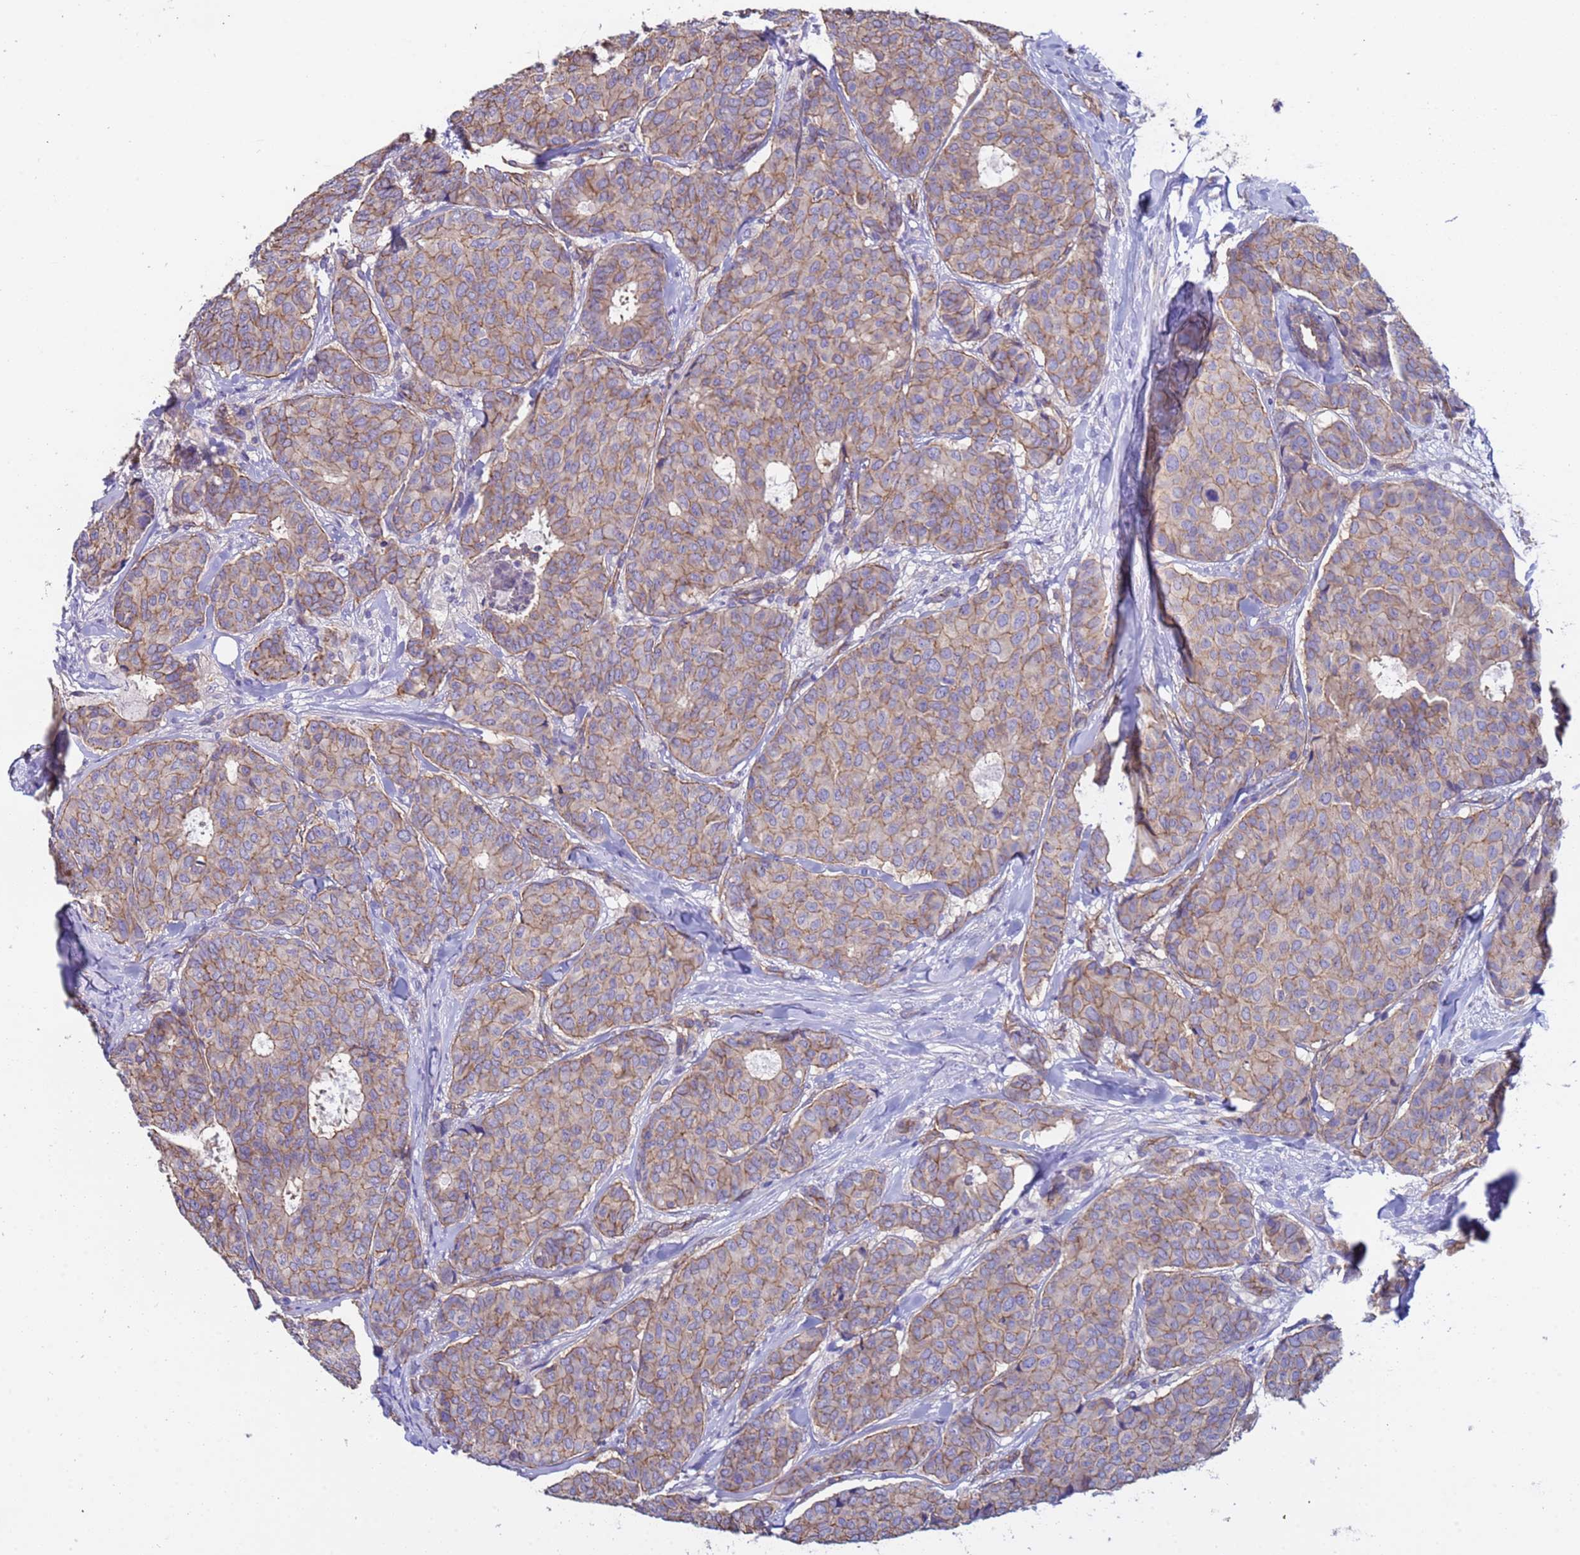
{"staining": {"intensity": "moderate", "quantity": ">75%", "location": "cytoplasmic/membranous"}, "tissue": "breast cancer", "cell_type": "Tumor cells", "image_type": "cancer", "snomed": [{"axis": "morphology", "description": "Duct carcinoma"}, {"axis": "topography", "description": "Breast"}], "caption": "Breast intraductal carcinoma tissue demonstrates moderate cytoplasmic/membranous expression in about >75% of tumor cells", "gene": "ZNF248", "patient": {"sex": "female", "age": 75}}